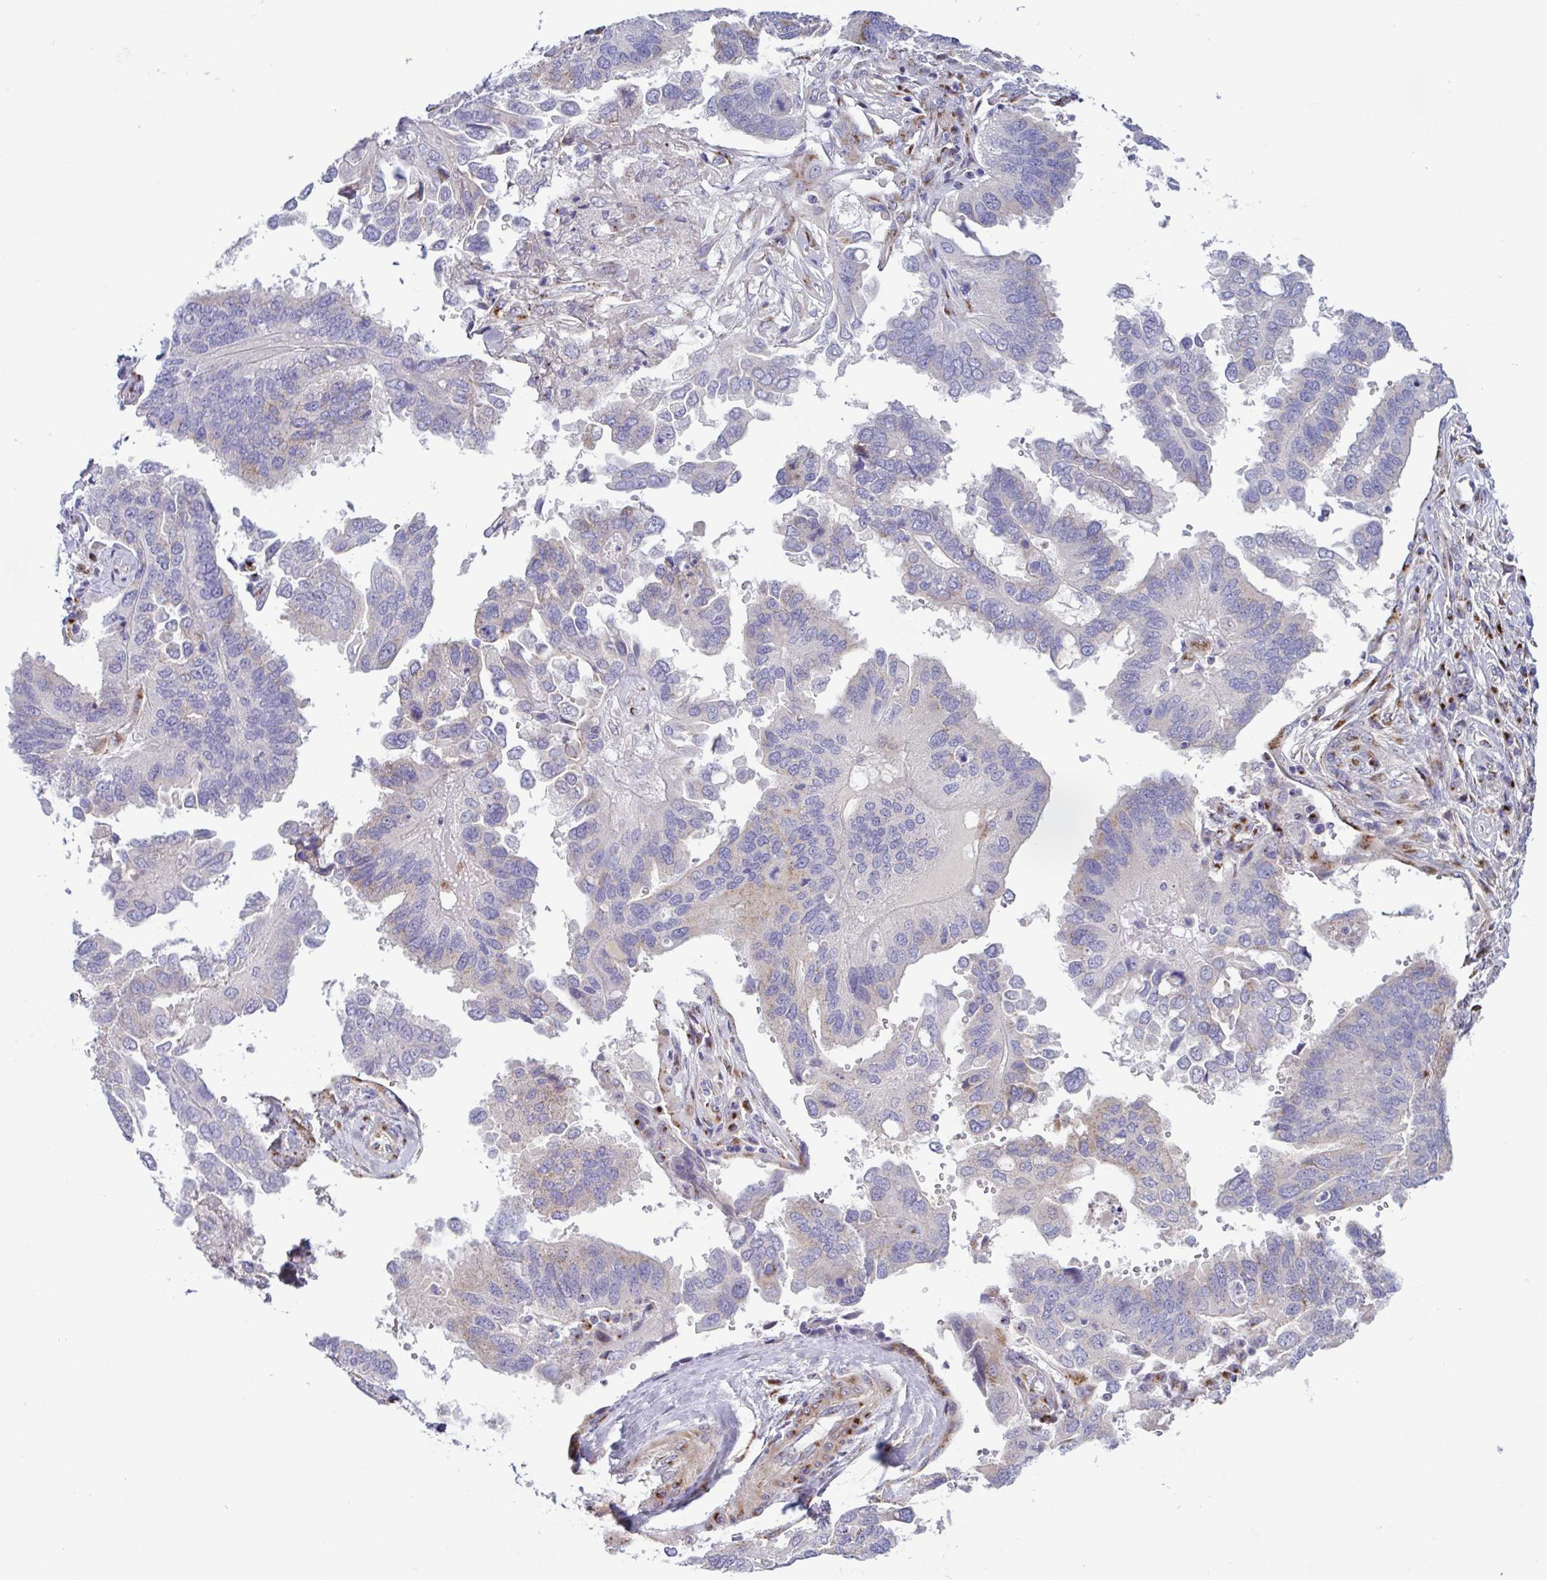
{"staining": {"intensity": "negative", "quantity": "none", "location": "none"}, "tissue": "ovarian cancer", "cell_type": "Tumor cells", "image_type": "cancer", "snomed": [{"axis": "morphology", "description": "Cystadenocarcinoma, serous, NOS"}, {"axis": "topography", "description": "Ovary"}], "caption": "Immunohistochemical staining of human ovarian cancer shows no significant staining in tumor cells.", "gene": "COL17A1", "patient": {"sex": "female", "age": 79}}